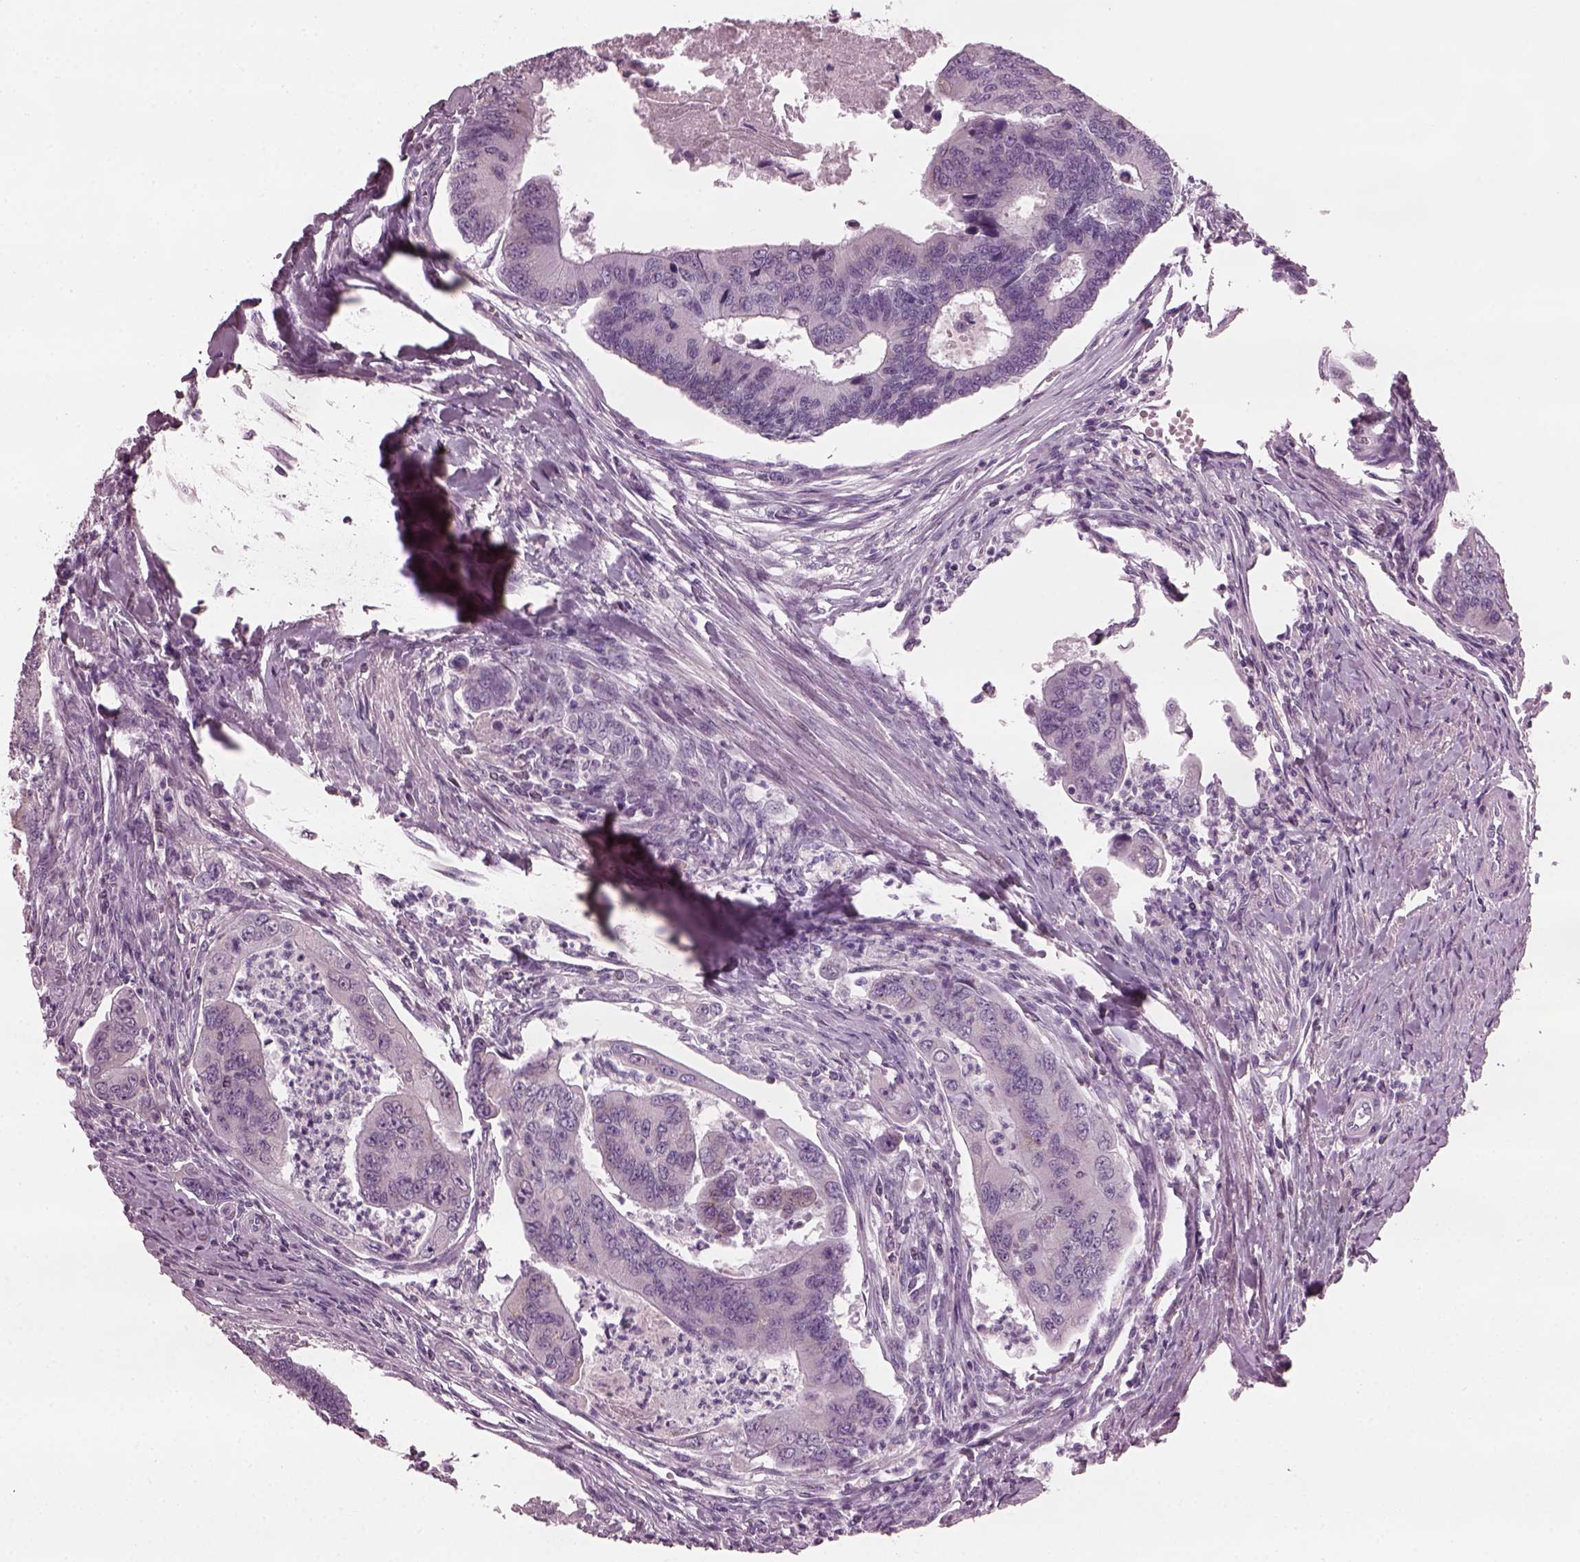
{"staining": {"intensity": "negative", "quantity": "none", "location": "none"}, "tissue": "colorectal cancer", "cell_type": "Tumor cells", "image_type": "cancer", "snomed": [{"axis": "morphology", "description": "Adenocarcinoma, NOS"}, {"axis": "topography", "description": "Colon"}], "caption": "Image shows no protein expression in tumor cells of colorectal cancer tissue.", "gene": "PRR9", "patient": {"sex": "female", "age": 67}}